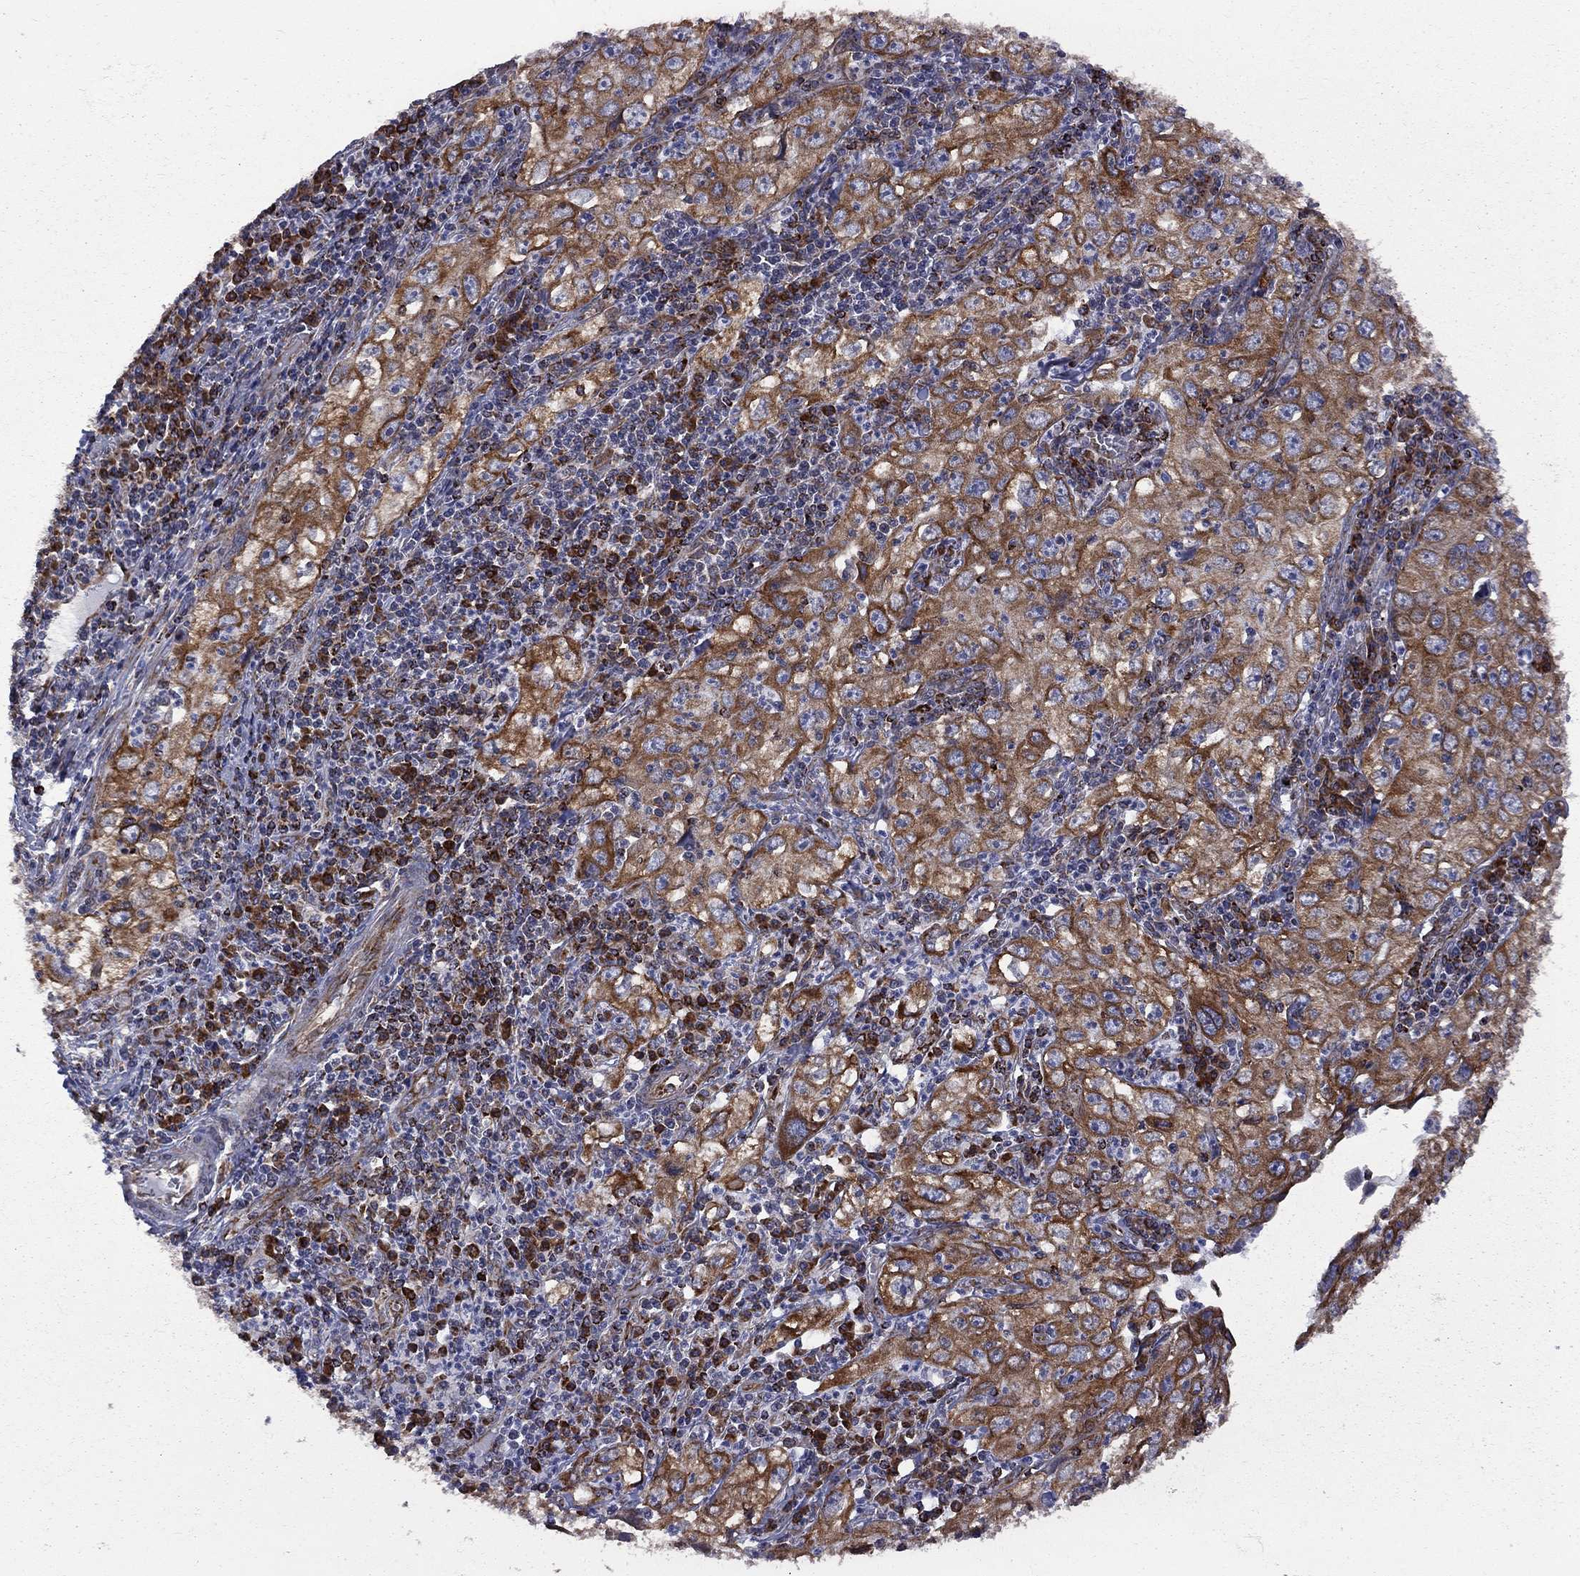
{"staining": {"intensity": "strong", "quantity": "25%-75%", "location": "cytoplasmic/membranous"}, "tissue": "cervical cancer", "cell_type": "Tumor cells", "image_type": "cancer", "snomed": [{"axis": "morphology", "description": "Squamous cell carcinoma, NOS"}, {"axis": "topography", "description": "Cervix"}], "caption": "IHC micrograph of squamous cell carcinoma (cervical) stained for a protein (brown), which exhibits high levels of strong cytoplasmic/membranous staining in about 25%-75% of tumor cells.", "gene": "CLPTM1", "patient": {"sex": "female", "age": 24}}